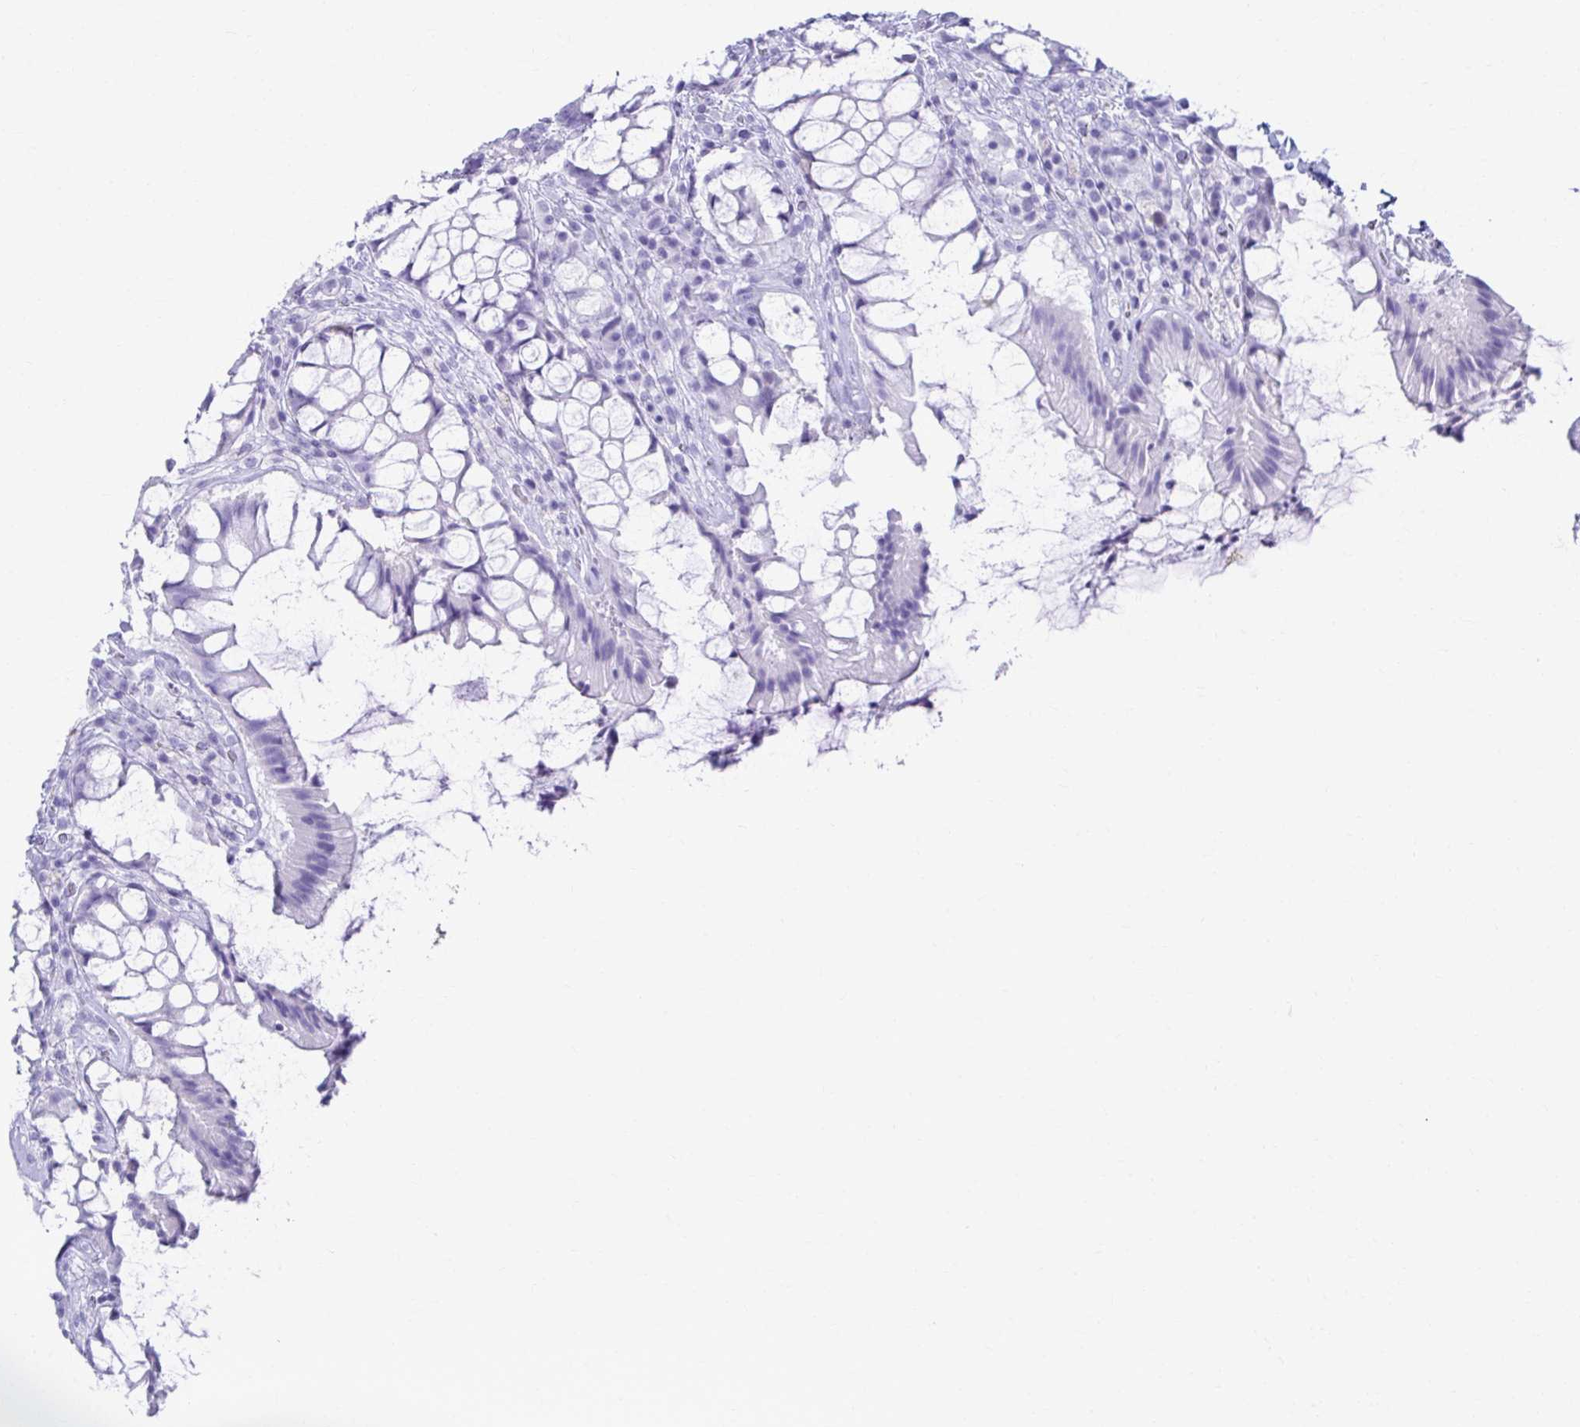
{"staining": {"intensity": "negative", "quantity": "none", "location": "none"}, "tissue": "rectum", "cell_type": "Glandular cells", "image_type": "normal", "snomed": [{"axis": "morphology", "description": "Normal tissue, NOS"}, {"axis": "topography", "description": "Rectum"}], "caption": "Glandular cells show no significant staining in normal rectum. Brightfield microscopy of immunohistochemistry (IHC) stained with DAB (brown) and hematoxylin (blue), captured at high magnification.", "gene": "ATP4B", "patient": {"sex": "female", "age": 58}}